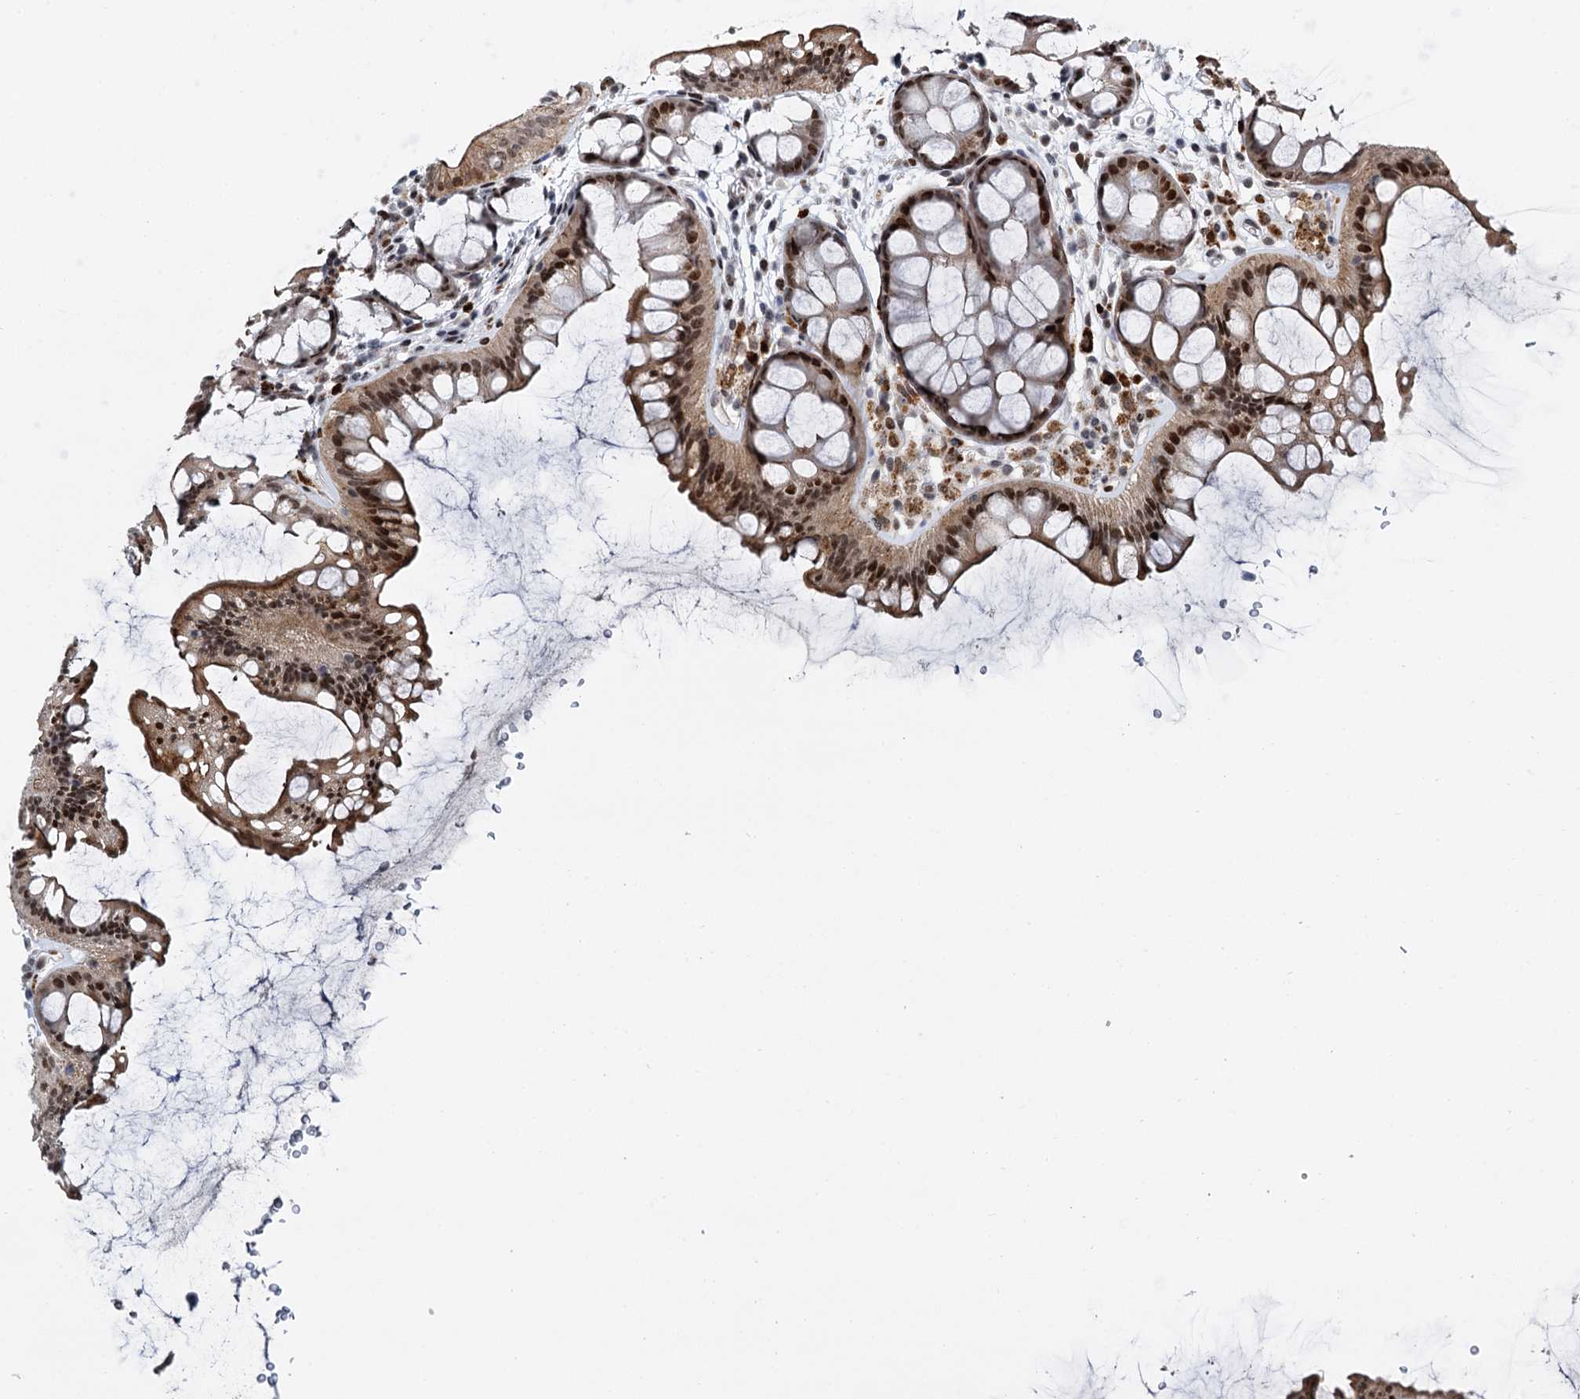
{"staining": {"intensity": "moderate", "quantity": ">75%", "location": "nuclear"}, "tissue": "colon", "cell_type": "Endothelial cells", "image_type": "normal", "snomed": [{"axis": "morphology", "description": "Normal tissue, NOS"}, {"axis": "topography", "description": "Colon"}], "caption": "Immunohistochemistry of unremarkable human colon exhibits medium levels of moderate nuclear expression in approximately >75% of endothelial cells. Ihc stains the protein in brown and the nuclei are stained blue.", "gene": "RUFY2", "patient": {"sex": "female", "age": 82}}